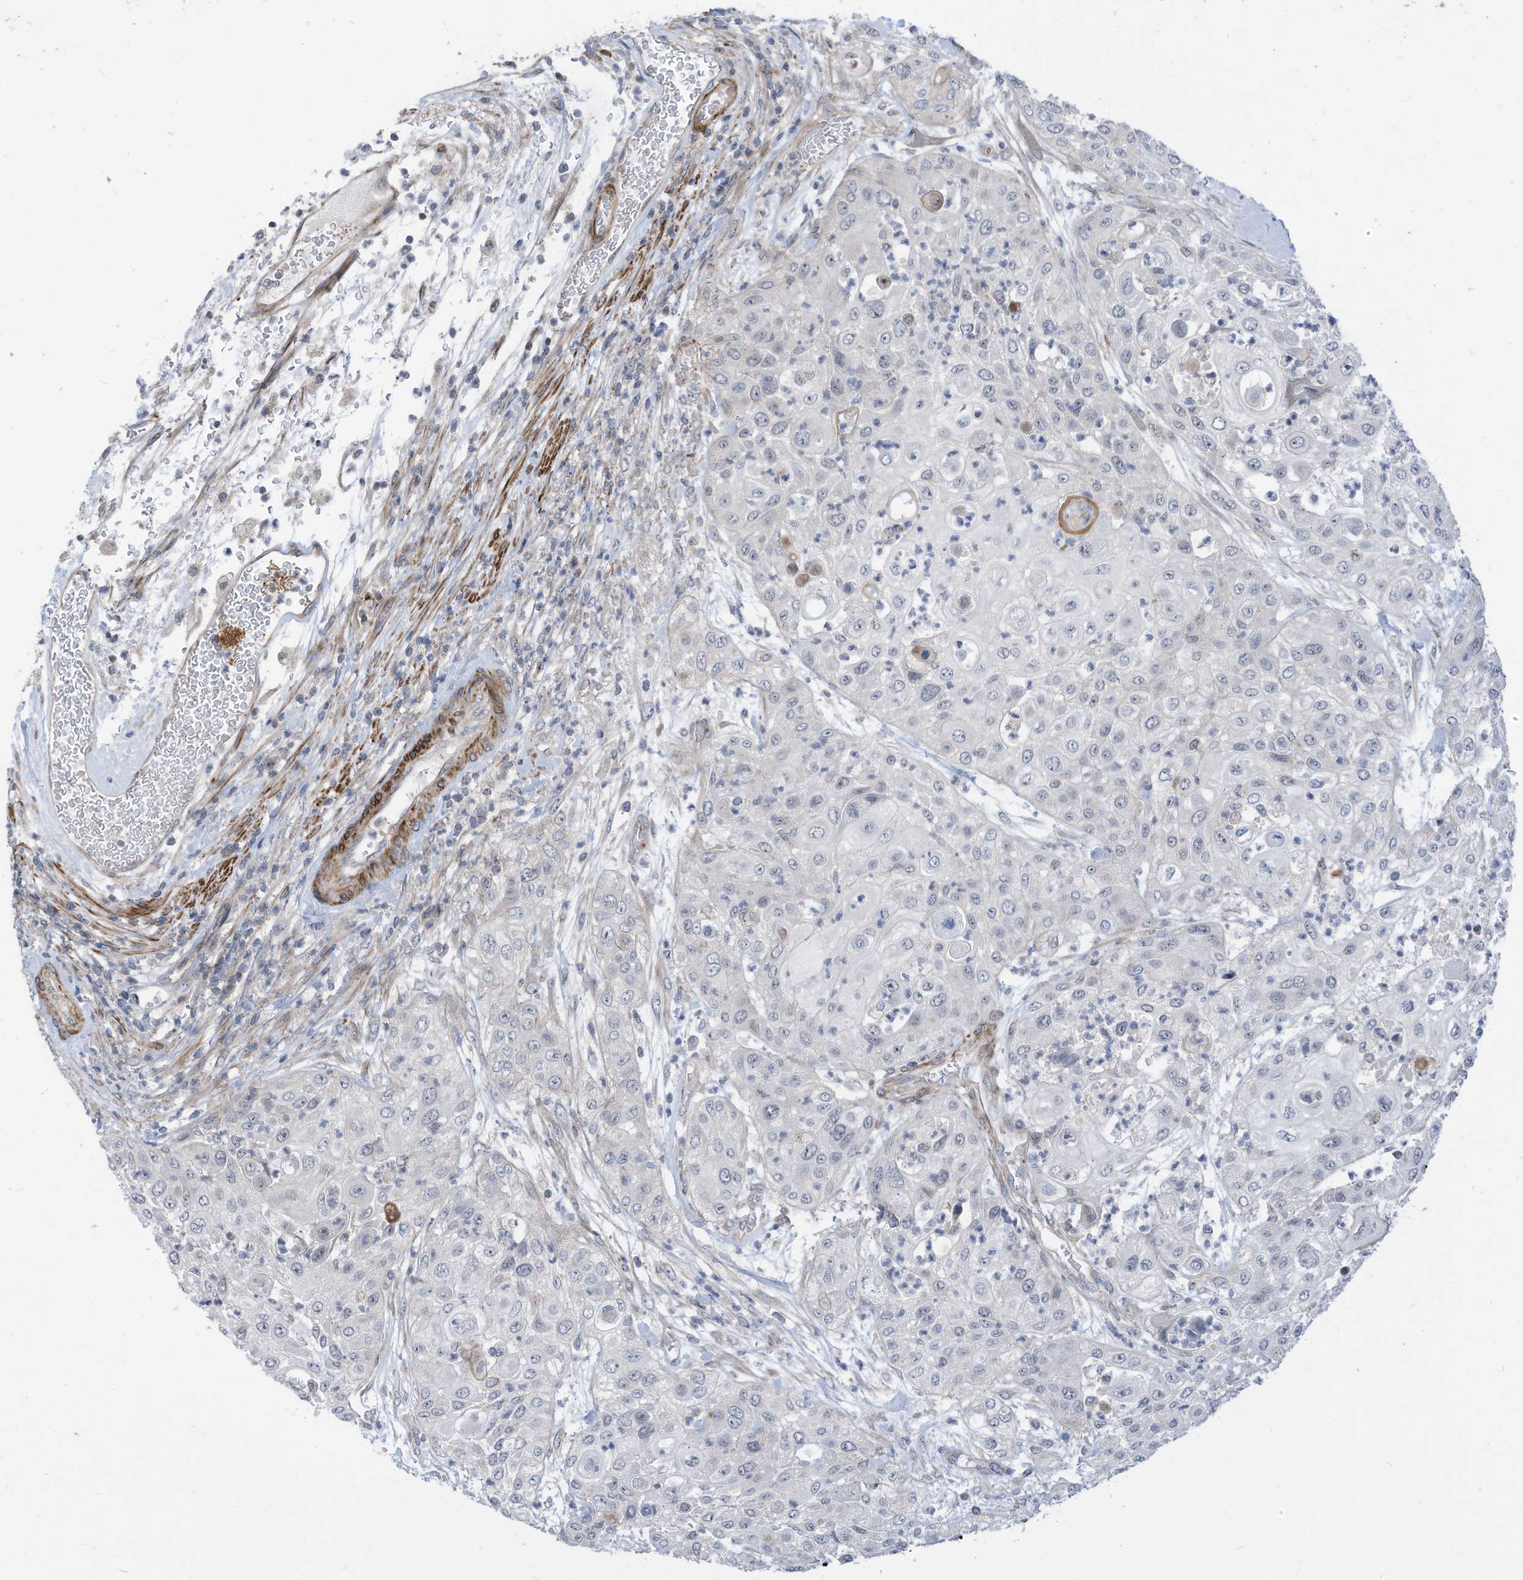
{"staining": {"intensity": "negative", "quantity": "none", "location": "none"}, "tissue": "urothelial cancer", "cell_type": "Tumor cells", "image_type": "cancer", "snomed": [{"axis": "morphology", "description": "Urothelial carcinoma, High grade"}, {"axis": "topography", "description": "Urinary bladder"}], "caption": "Image shows no significant protein expression in tumor cells of urothelial carcinoma (high-grade).", "gene": "GPATCH3", "patient": {"sex": "female", "age": 79}}